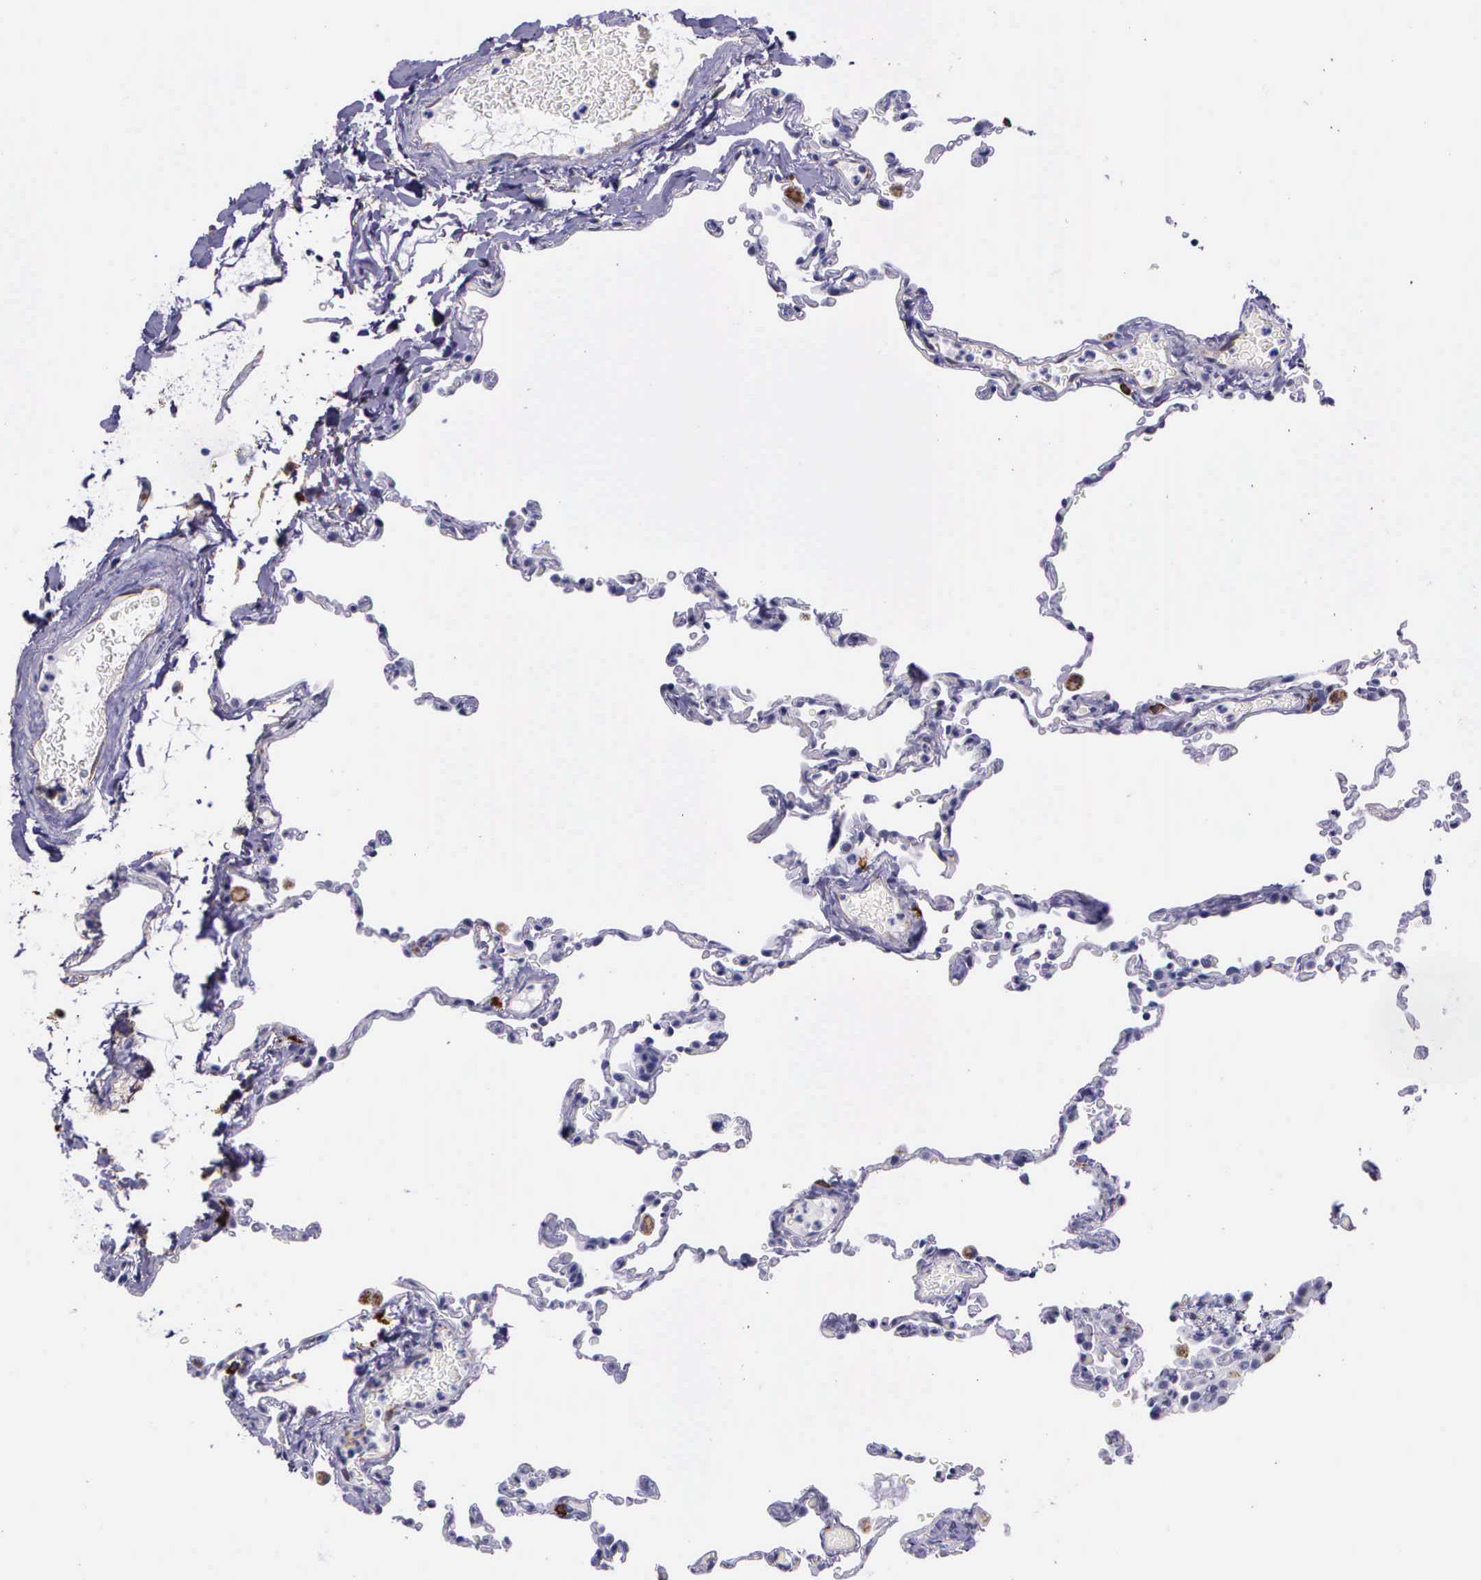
{"staining": {"intensity": "negative", "quantity": "none", "location": "none"}, "tissue": "lung", "cell_type": "Alveolar cells", "image_type": "normal", "snomed": [{"axis": "morphology", "description": "Normal tissue, NOS"}, {"axis": "topography", "description": "Lung"}], "caption": "Immunohistochemistry photomicrograph of benign lung stained for a protein (brown), which demonstrates no expression in alveolar cells.", "gene": "AHNAK2", "patient": {"sex": "female", "age": 61}}